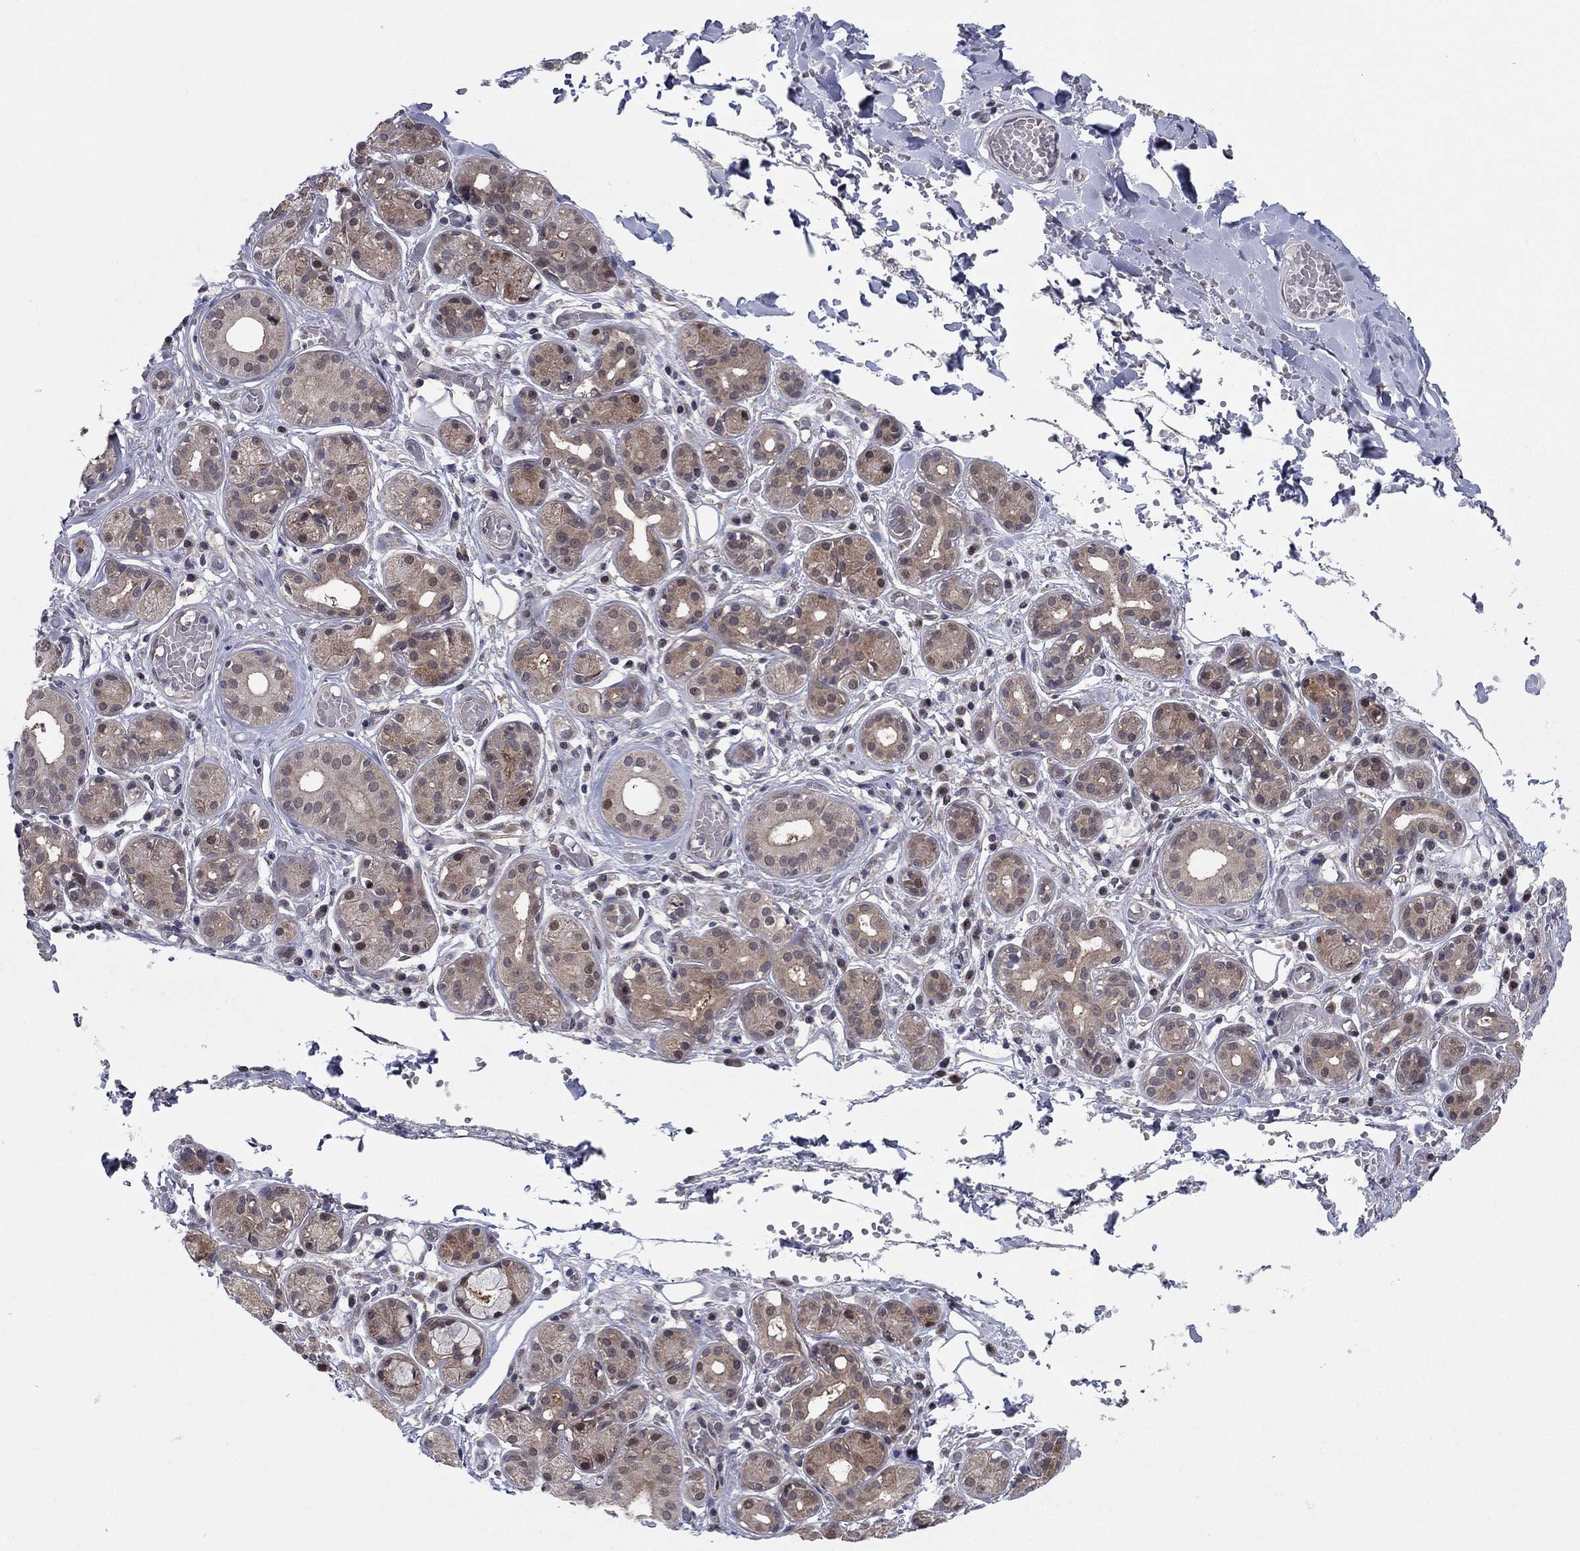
{"staining": {"intensity": "moderate", "quantity": "25%-75%", "location": "cytoplasmic/membranous"}, "tissue": "salivary gland", "cell_type": "Glandular cells", "image_type": "normal", "snomed": [{"axis": "morphology", "description": "Normal tissue, NOS"}, {"axis": "topography", "description": "Salivary gland"}, {"axis": "topography", "description": "Peripheral nerve tissue"}], "caption": "Protein expression analysis of benign salivary gland exhibits moderate cytoplasmic/membranous staining in approximately 25%-75% of glandular cells.", "gene": "PSMC1", "patient": {"sex": "male", "age": 71}}